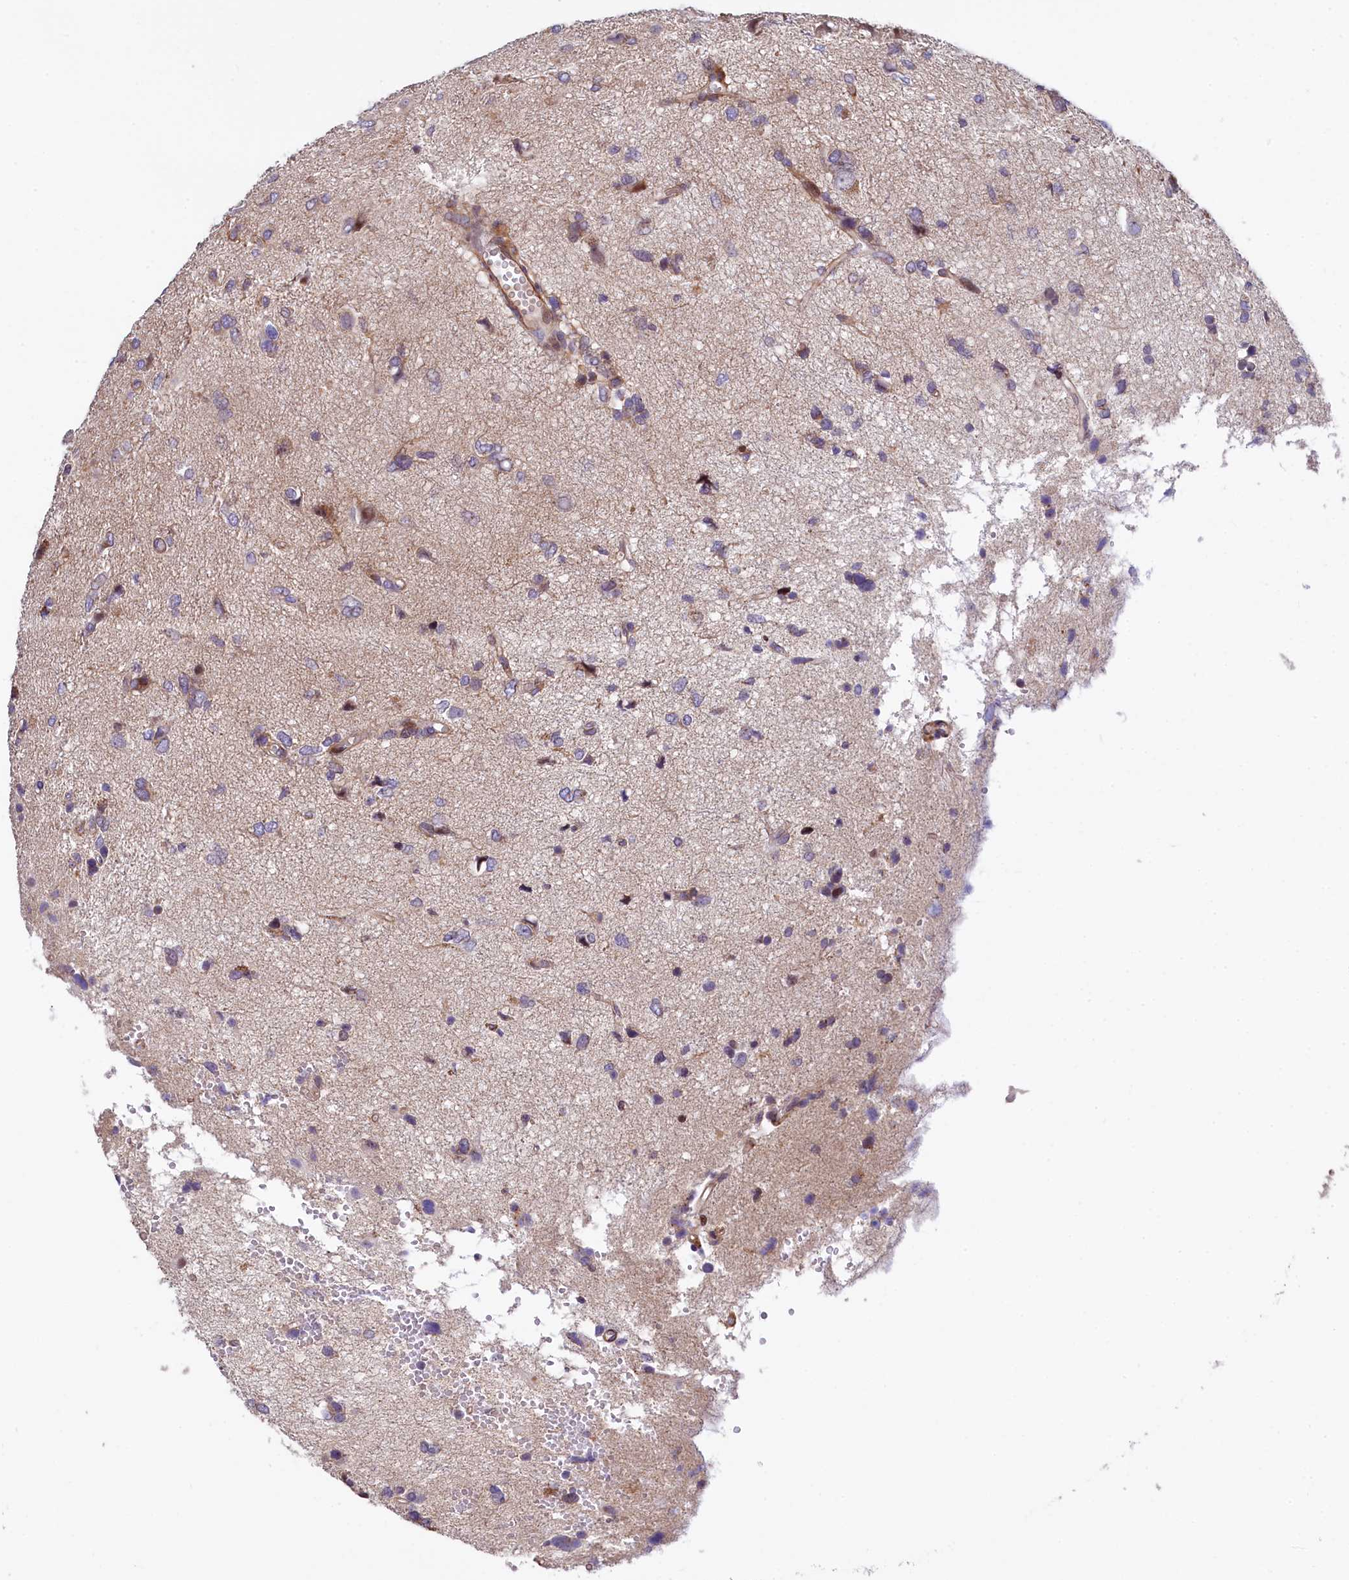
{"staining": {"intensity": "moderate", "quantity": "<25%", "location": "cytoplasmic/membranous,nuclear"}, "tissue": "glioma", "cell_type": "Tumor cells", "image_type": "cancer", "snomed": [{"axis": "morphology", "description": "Glioma, malignant, High grade"}, {"axis": "topography", "description": "Brain"}], "caption": "An image of human malignant glioma (high-grade) stained for a protein shows moderate cytoplasmic/membranous and nuclear brown staining in tumor cells.", "gene": "TGDS", "patient": {"sex": "female", "age": 59}}